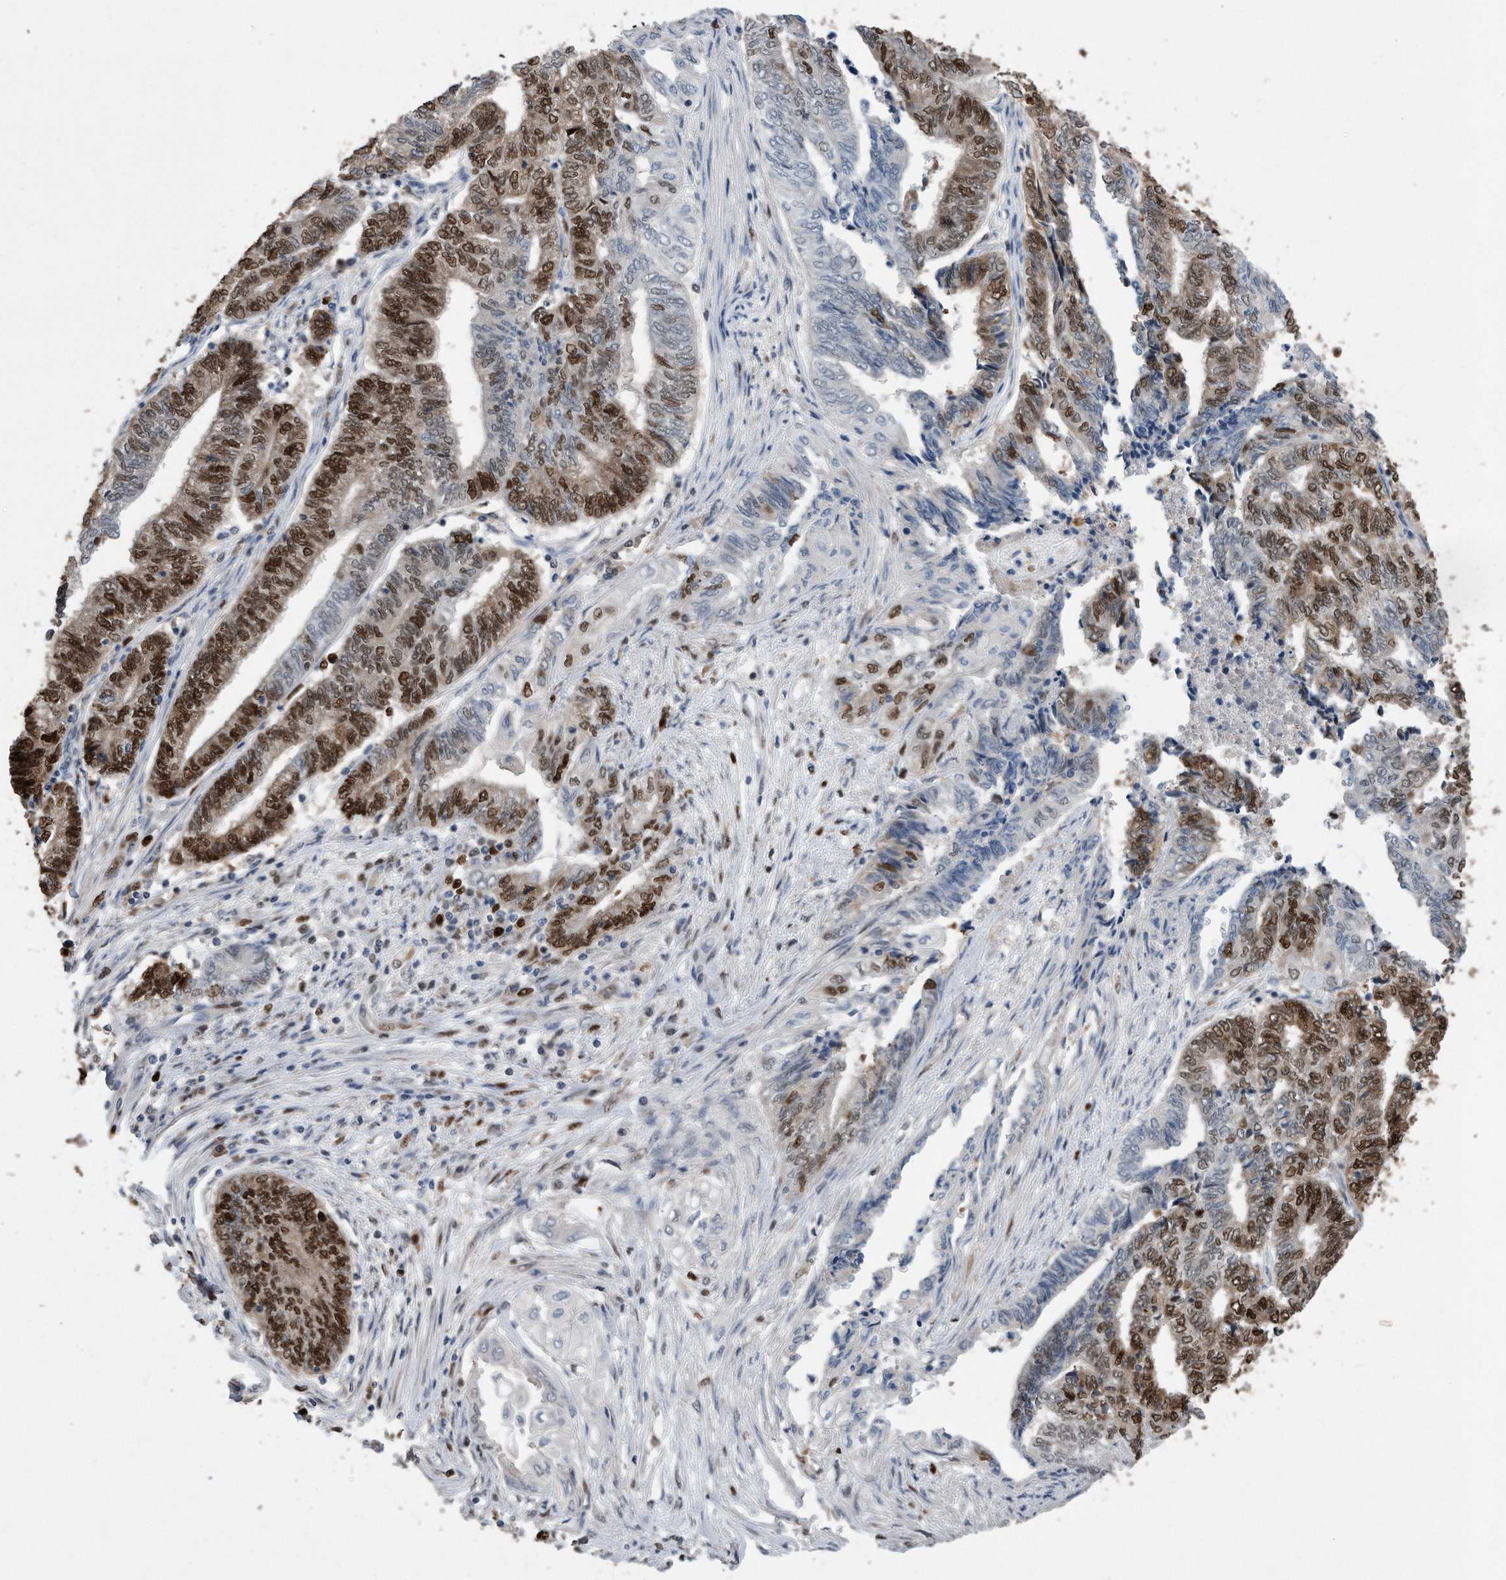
{"staining": {"intensity": "strong", "quantity": "25%-75%", "location": "cytoplasmic/membranous,nuclear"}, "tissue": "endometrial cancer", "cell_type": "Tumor cells", "image_type": "cancer", "snomed": [{"axis": "morphology", "description": "Adenocarcinoma, NOS"}, {"axis": "topography", "description": "Uterus"}, {"axis": "topography", "description": "Endometrium"}], "caption": "Tumor cells display high levels of strong cytoplasmic/membranous and nuclear expression in about 25%-75% of cells in human adenocarcinoma (endometrial).", "gene": "PCNA", "patient": {"sex": "female", "age": 70}}